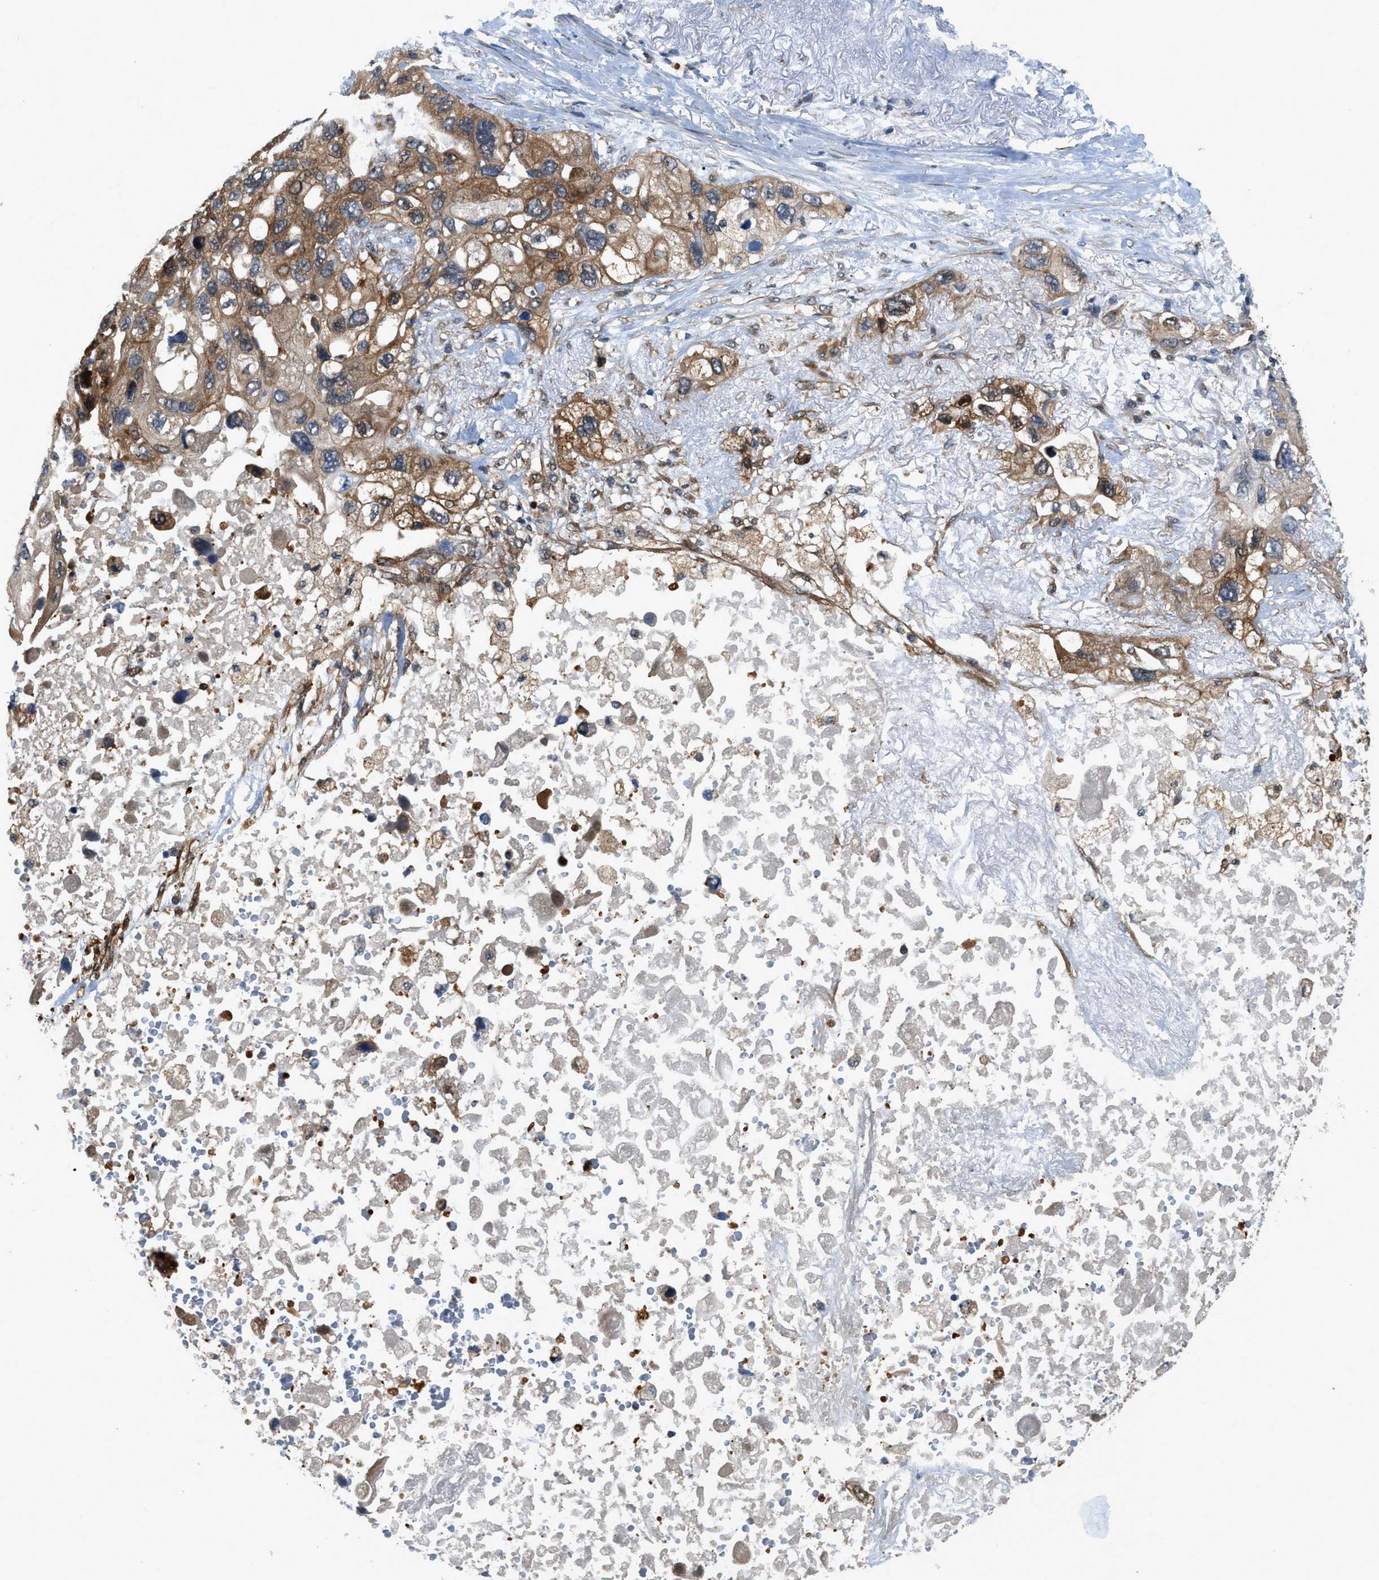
{"staining": {"intensity": "moderate", "quantity": ">75%", "location": "cytoplasmic/membranous"}, "tissue": "lung cancer", "cell_type": "Tumor cells", "image_type": "cancer", "snomed": [{"axis": "morphology", "description": "Squamous cell carcinoma, NOS"}, {"axis": "topography", "description": "Lung"}], "caption": "DAB immunohistochemical staining of human lung cancer (squamous cell carcinoma) shows moderate cytoplasmic/membranous protein staining in approximately >75% of tumor cells.", "gene": "GPR31", "patient": {"sex": "female", "age": 73}}